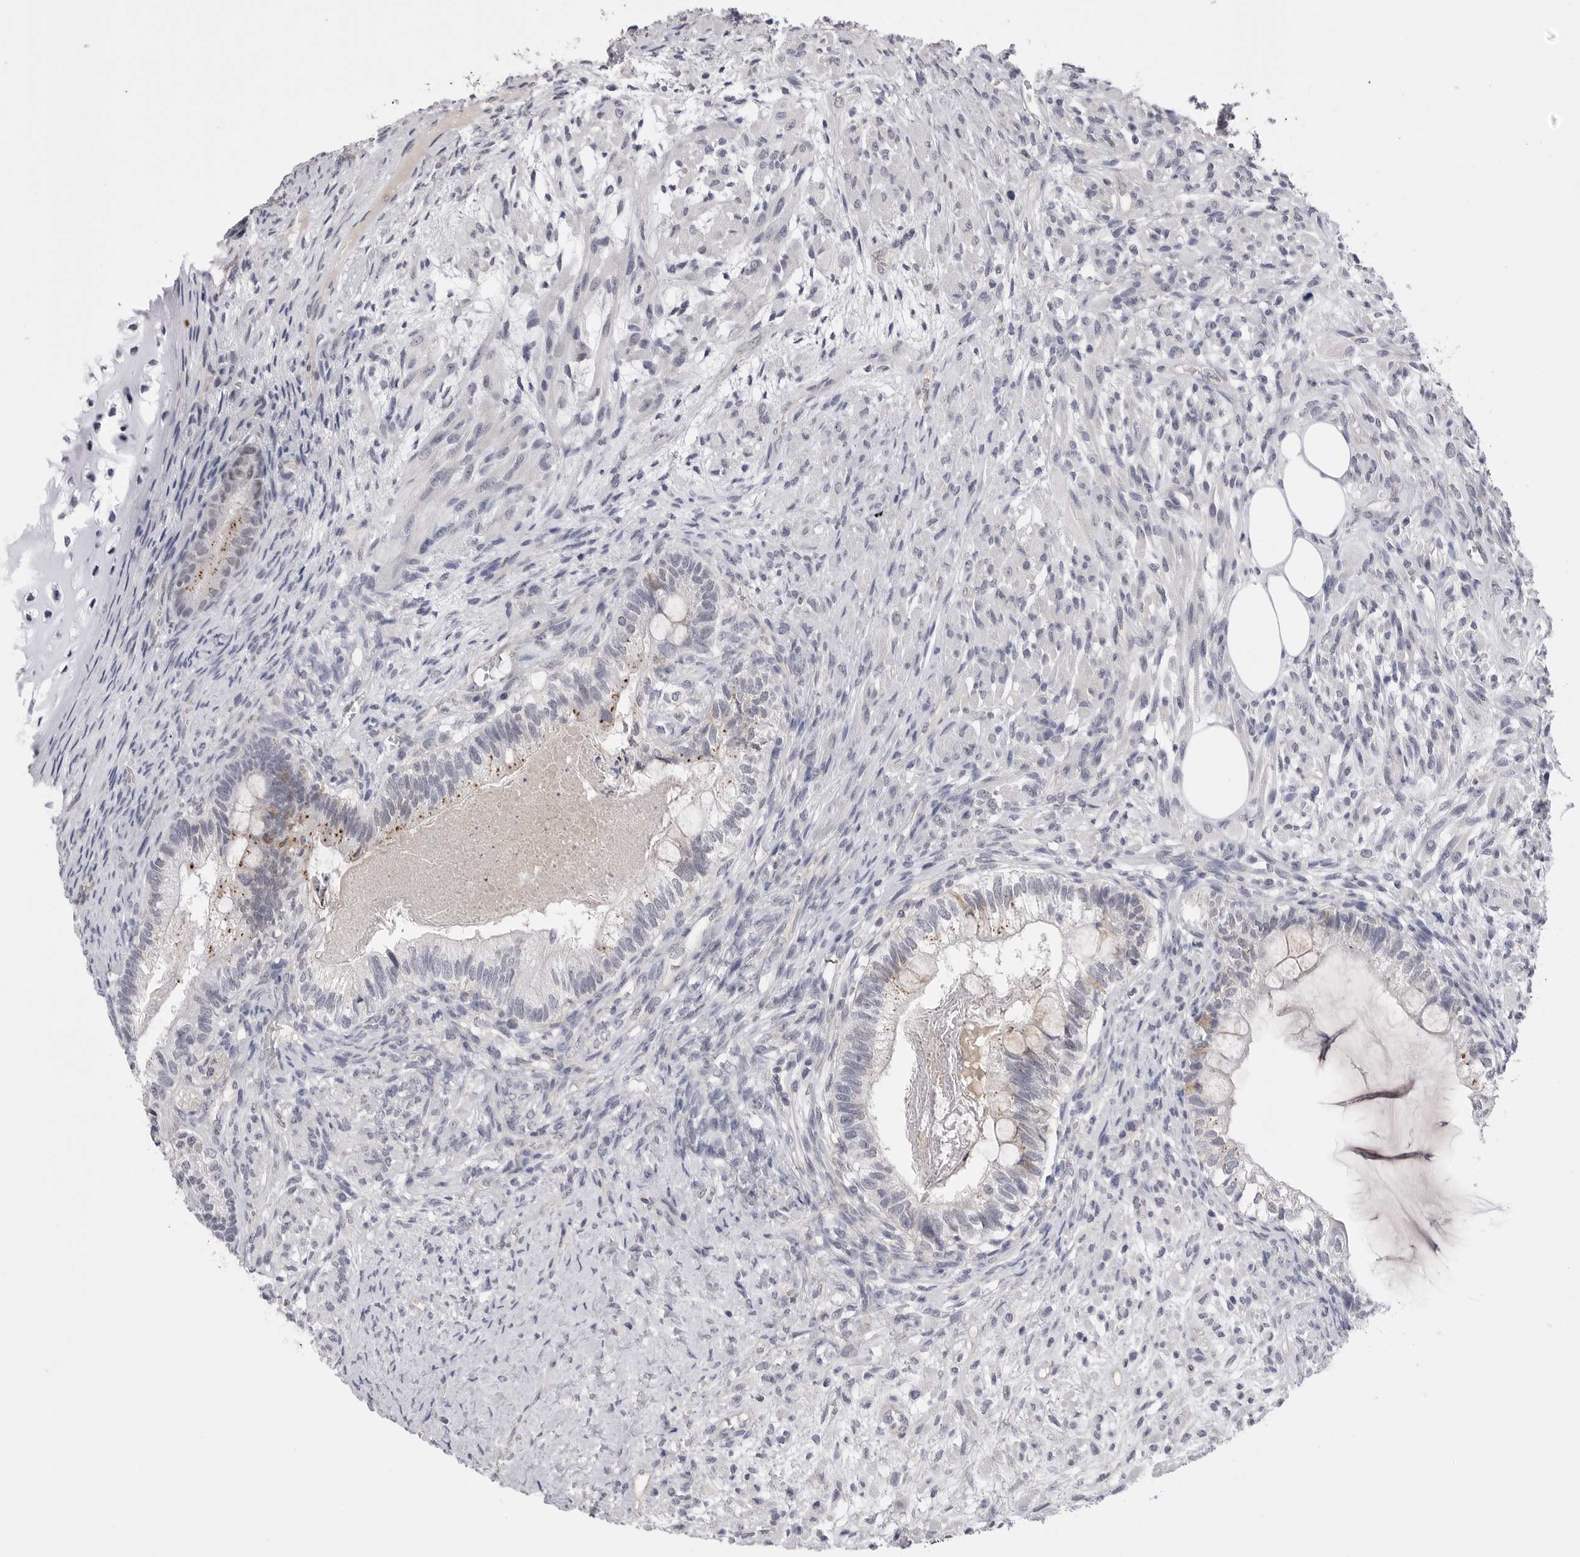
{"staining": {"intensity": "negative", "quantity": "none", "location": "none"}, "tissue": "testis cancer", "cell_type": "Tumor cells", "image_type": "cancer", "snomed": [{"axis": "morphology", "description": "Seminoma, NOS"}, {"axis": "morphology", "description": "Carcinoma, Embryonal, NOS"}, {"axis": "topography", "description": "Testis"}], "caption": "Immunohistochemical staining of human testis embryonal carcinoma displays no significant expression in tumor cells. (Stains: DAB immunohistochemistry with hematoxylin counter stain, Microscopy: brightfield microscopy at high magnification).", "gene": "DLGAP3", "patient": {"sex": "male", "age": 28}}